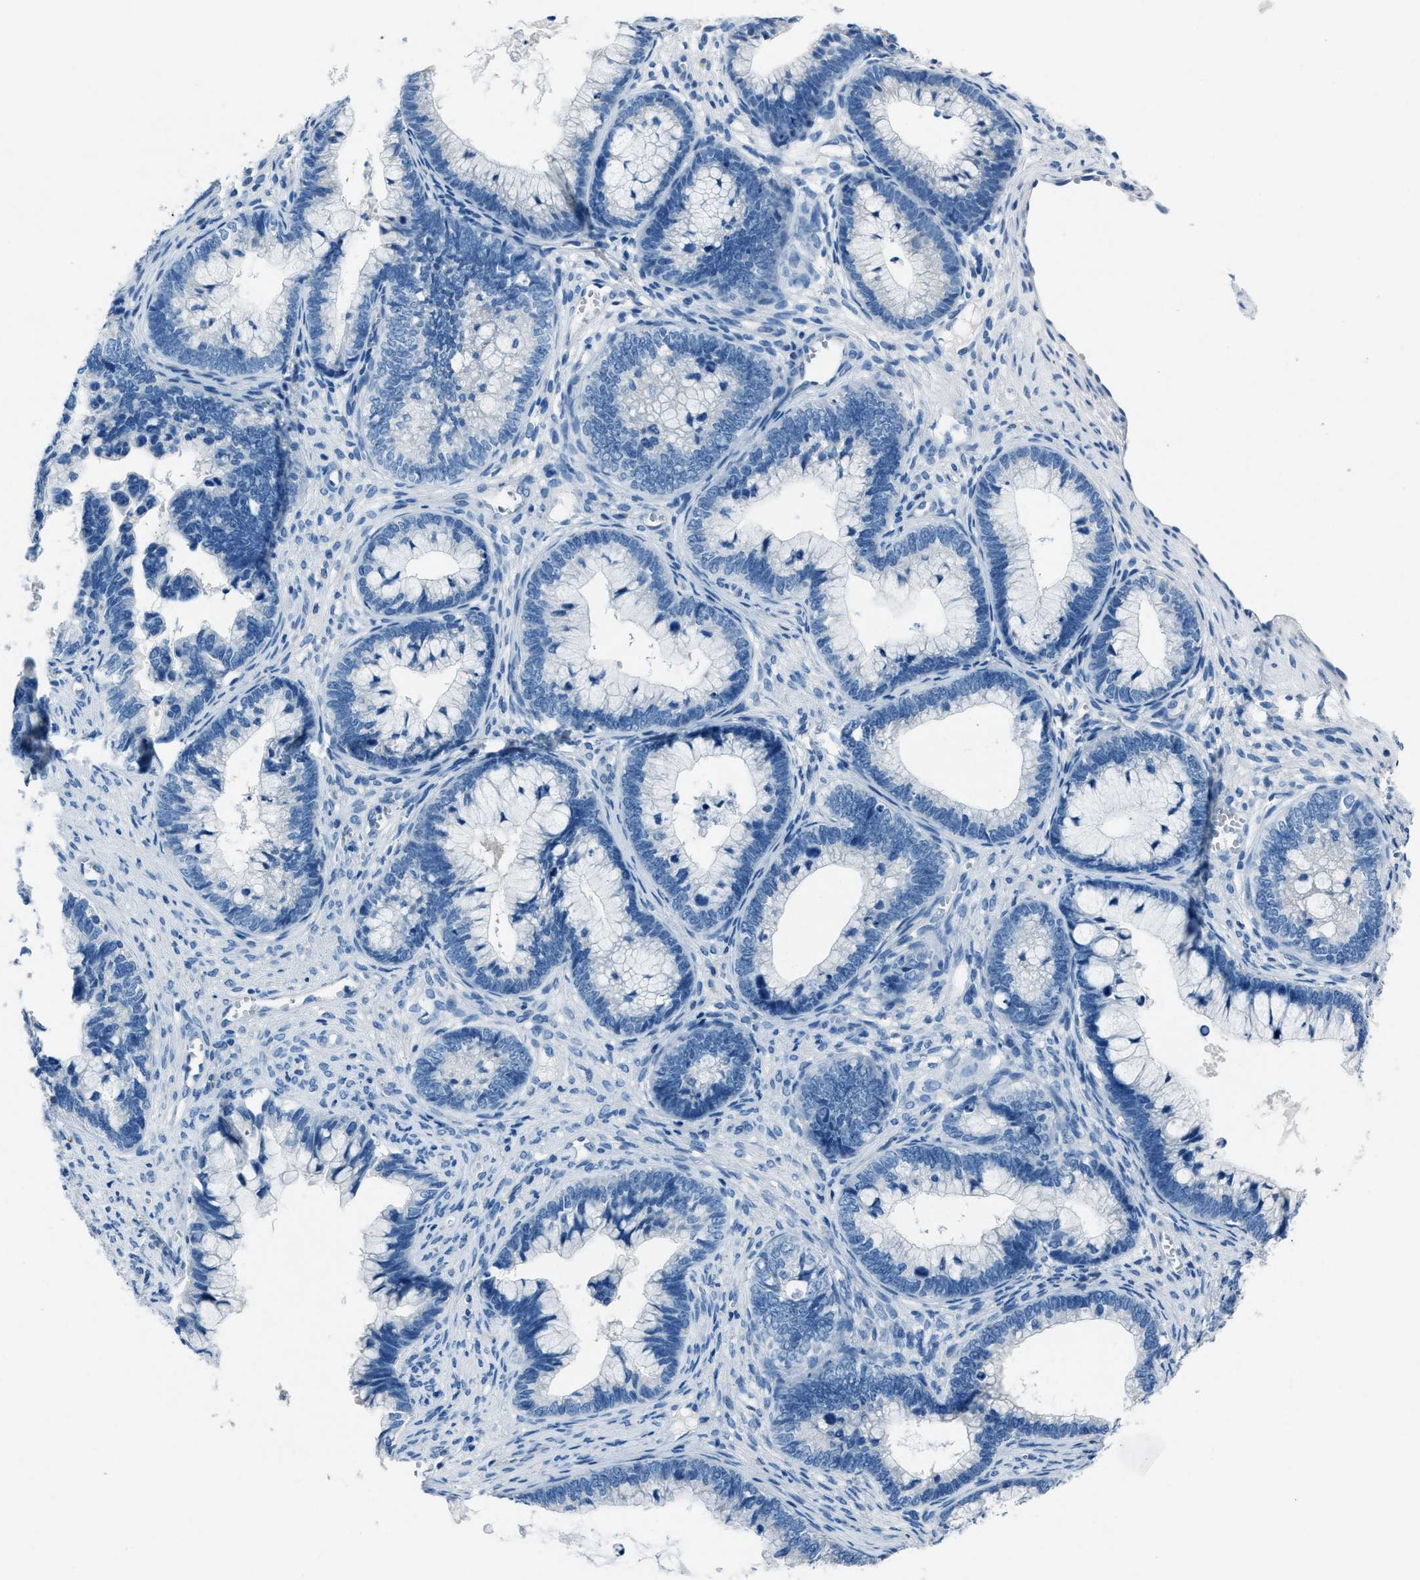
{"staining": {"intensity": "negative", "quantity": "none", "location": "none"}, "tissue": "cervical cancer", "cell_type": "Tumor cells", "image_type": "cancer", "snomed": [{"axis": "morphology", "description": "Adenocarcinoma, NOS"}, {"axis": "topography", "description": "Cervix"}], "caption": "There is no significant positivity in tumor cells of cervical adenocarcinoma. (Brightfield microscopy of DAB (3,3'-diaminobenzidine) immunohistochemistry at high magnification).", "gene": "AMACR", "patient": {"sex": "female", "age": 44}}